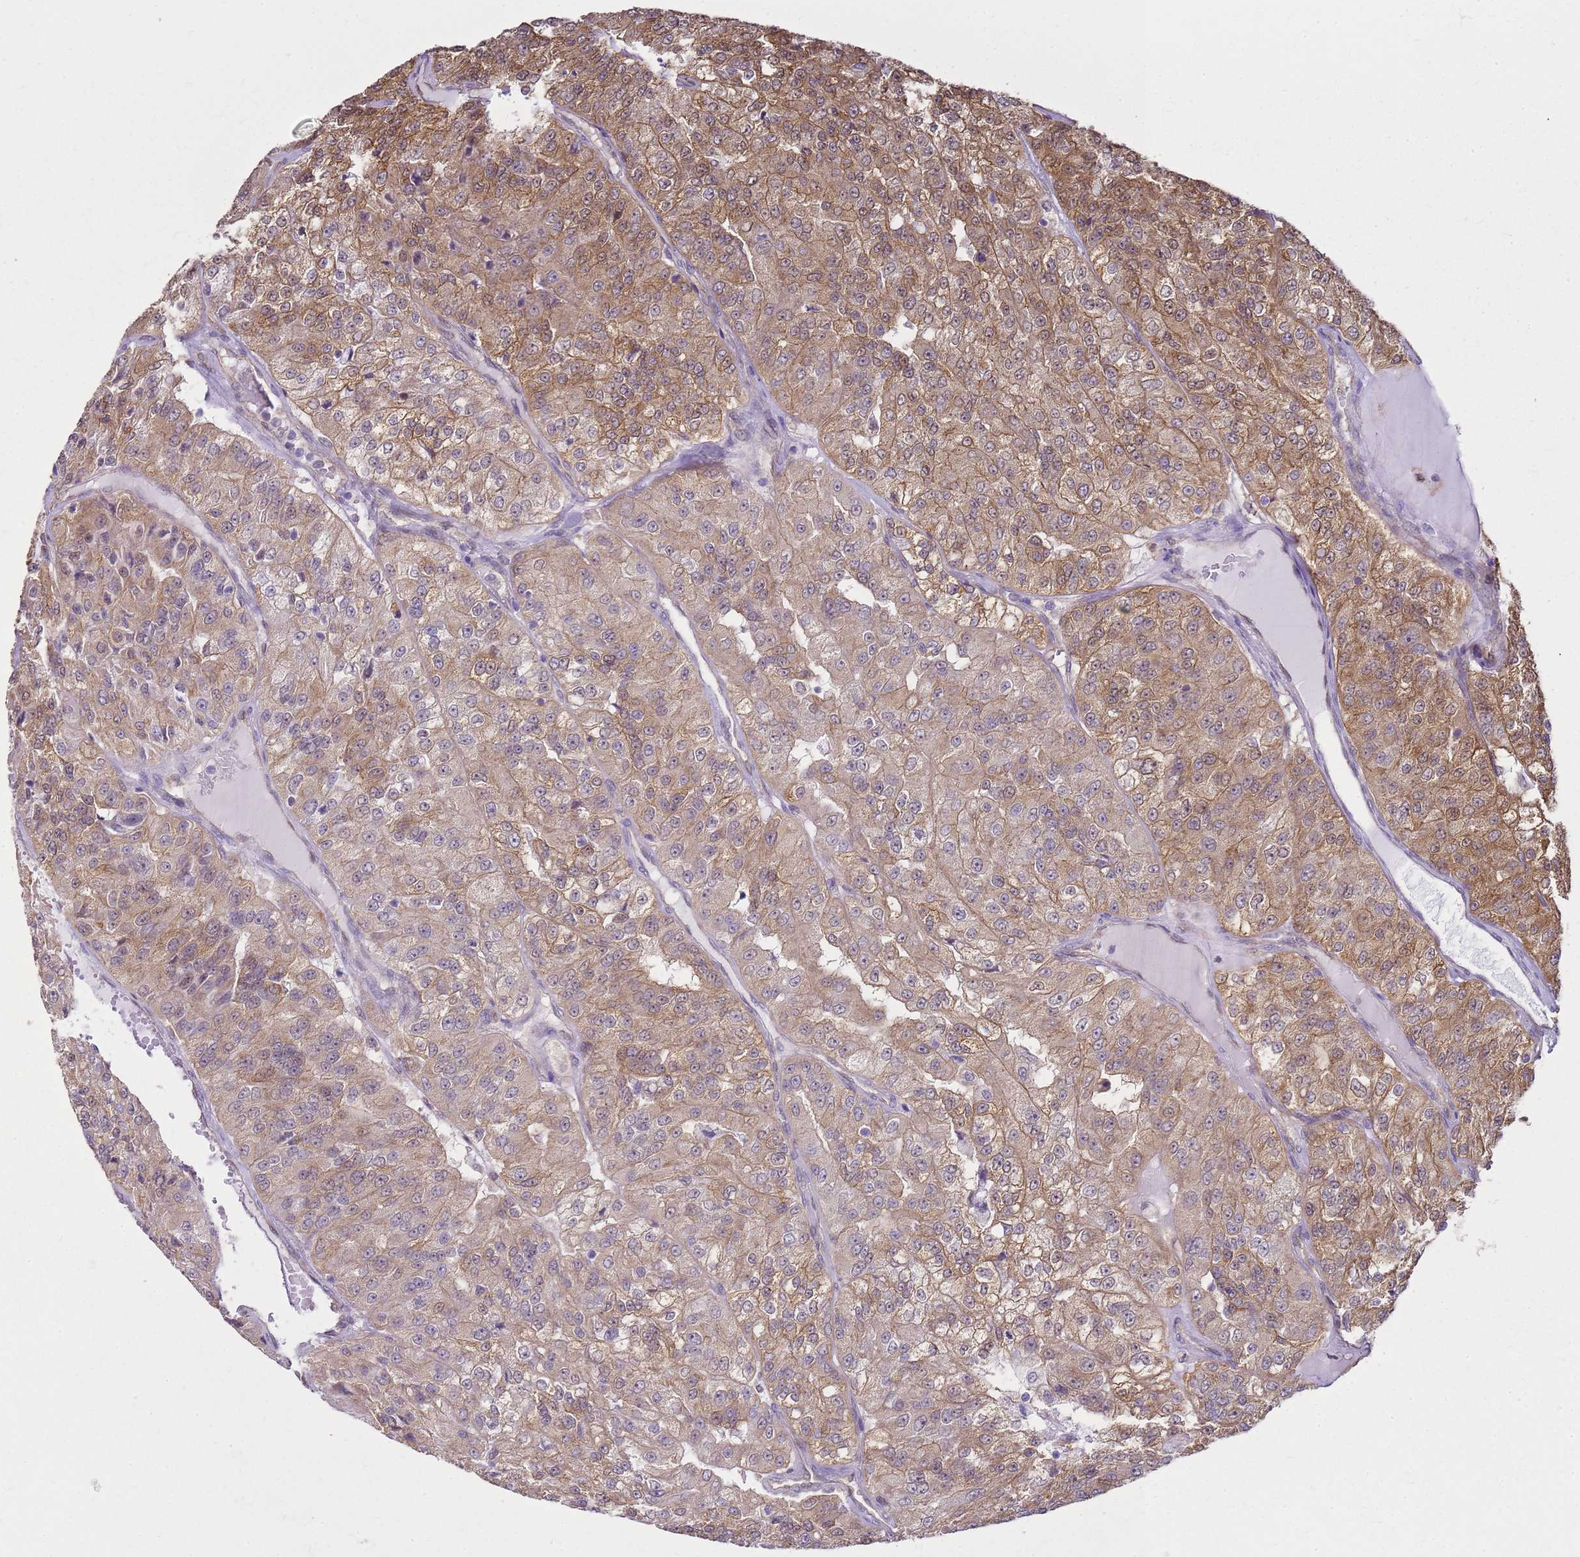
{"staining": {"intensity": "moderate", "quantity": ">75%", "location": "cytoplasmic/membranous"}, "tissue": "renal cancer", "cell_type": "Tumor cells", "image_type": "cancer", "snomed": [{"axis": "morphology", "description": "Adenocarcinoma, NOS"}, {"axis": "topography", "description": "Kidney"}], "caption": "This is an image of immunohistochemistry staining of adenocarcinoma (renal), which shows moderate positivity in the cytoplasmic/membranous of tumor cells.", "gene": "YWHAE", "patient": {"sex": "female", "age": 63}}